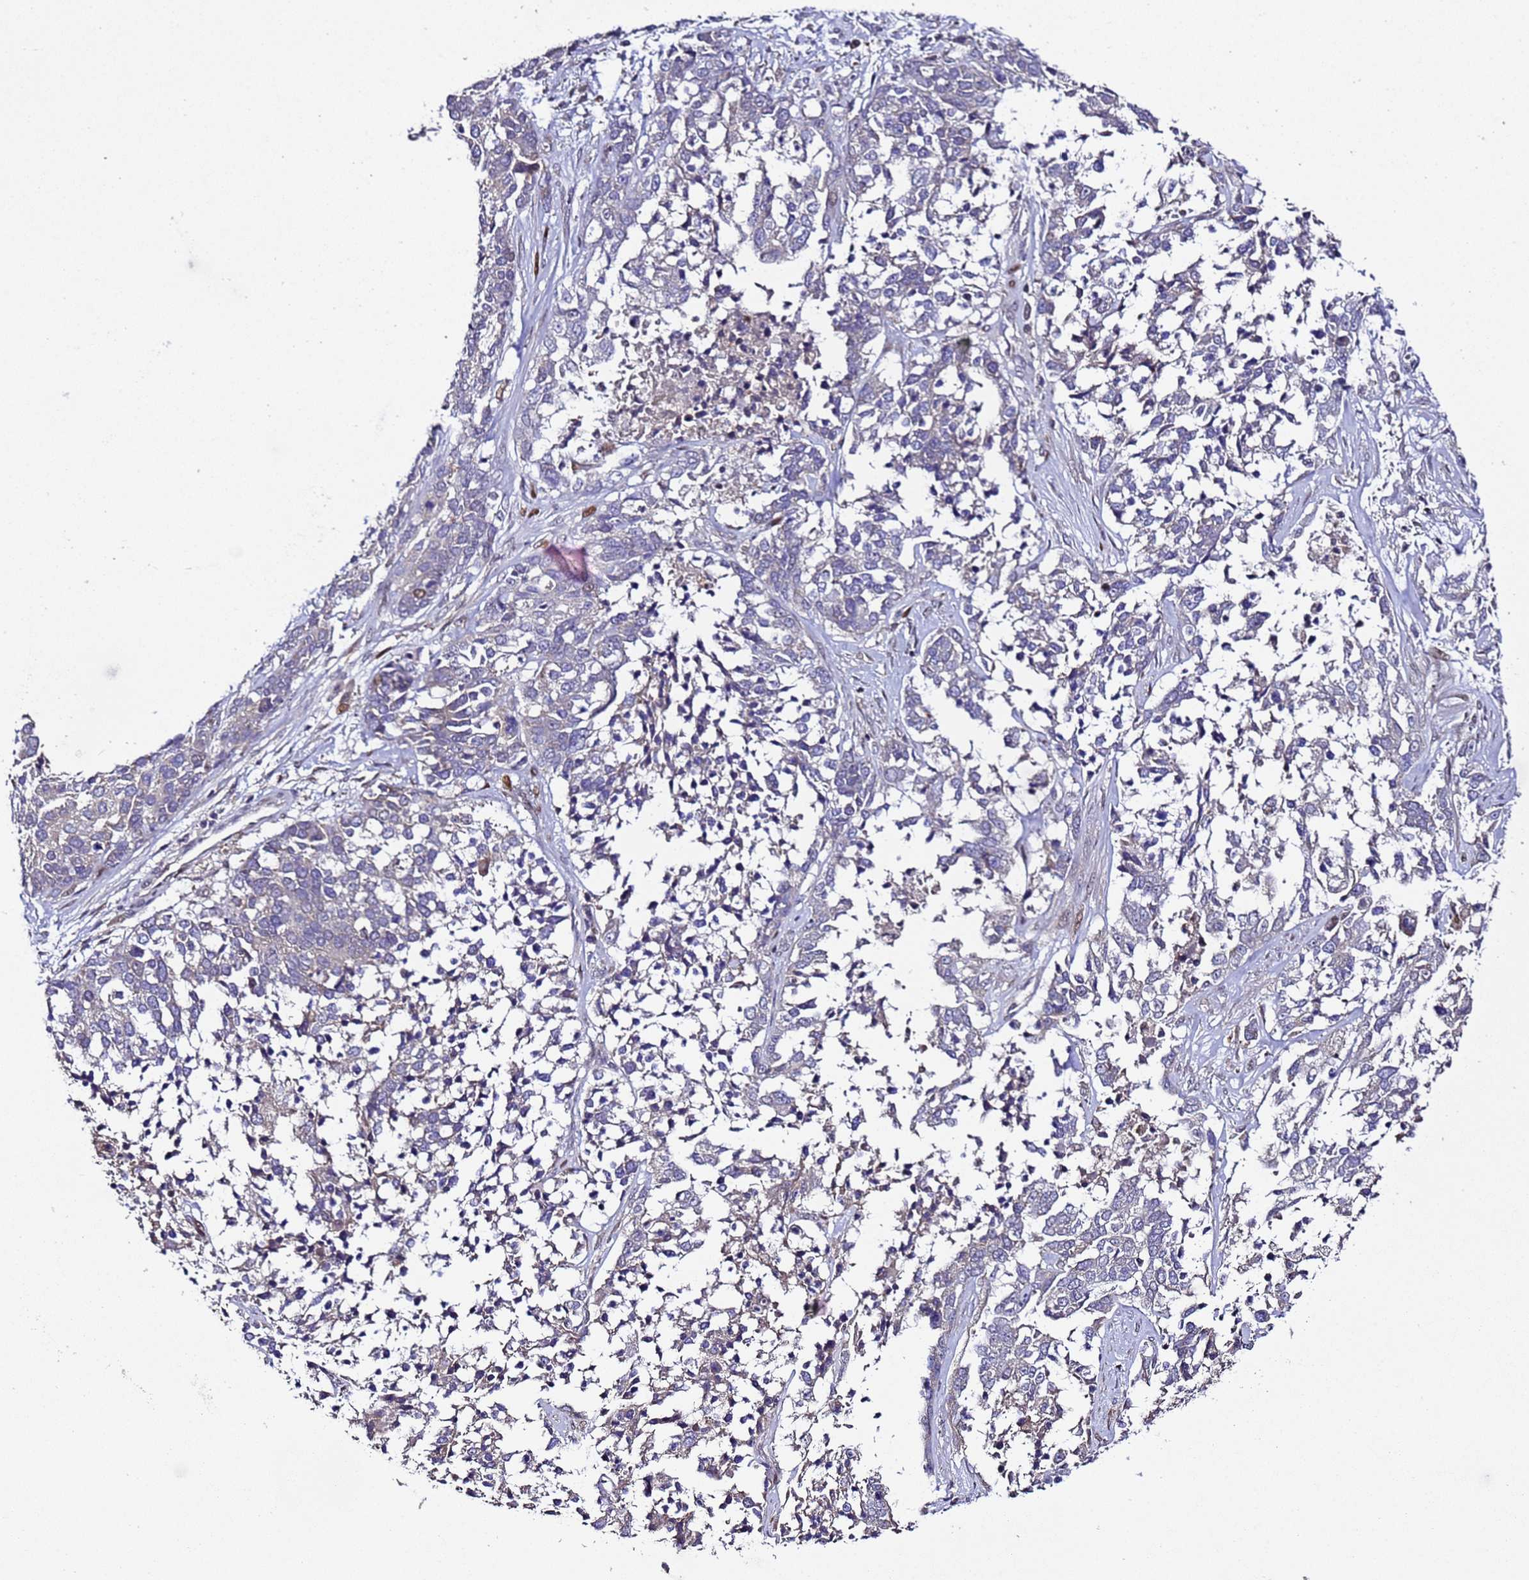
{"staining": {"intensity": "negative", "quantity": "none", "location": "none"}, "tissue": "ovarian cancer", "cell_type": "Tumor cells", "image_type": "cancer", "snomed": [{"axis": "morphology", "description": "Cystadenocarcinoma, serous, NOS"}, {"axis": "topography", "description": "Ovary"}], "caption": "High magnification brightfield microscopy of ovarian serous cystadenocarcinoma stained with DAB (3,3'-diaminobenzidine) (brown) and counterstained with hematoxylin (blue): tumor cells show no significant staining. The staining is performed using DAB brown chromogen with nuclei counter-stained in using hematoxylin.", "gene": "ALG3", "patient": {"sex": "female", "age": 44}}